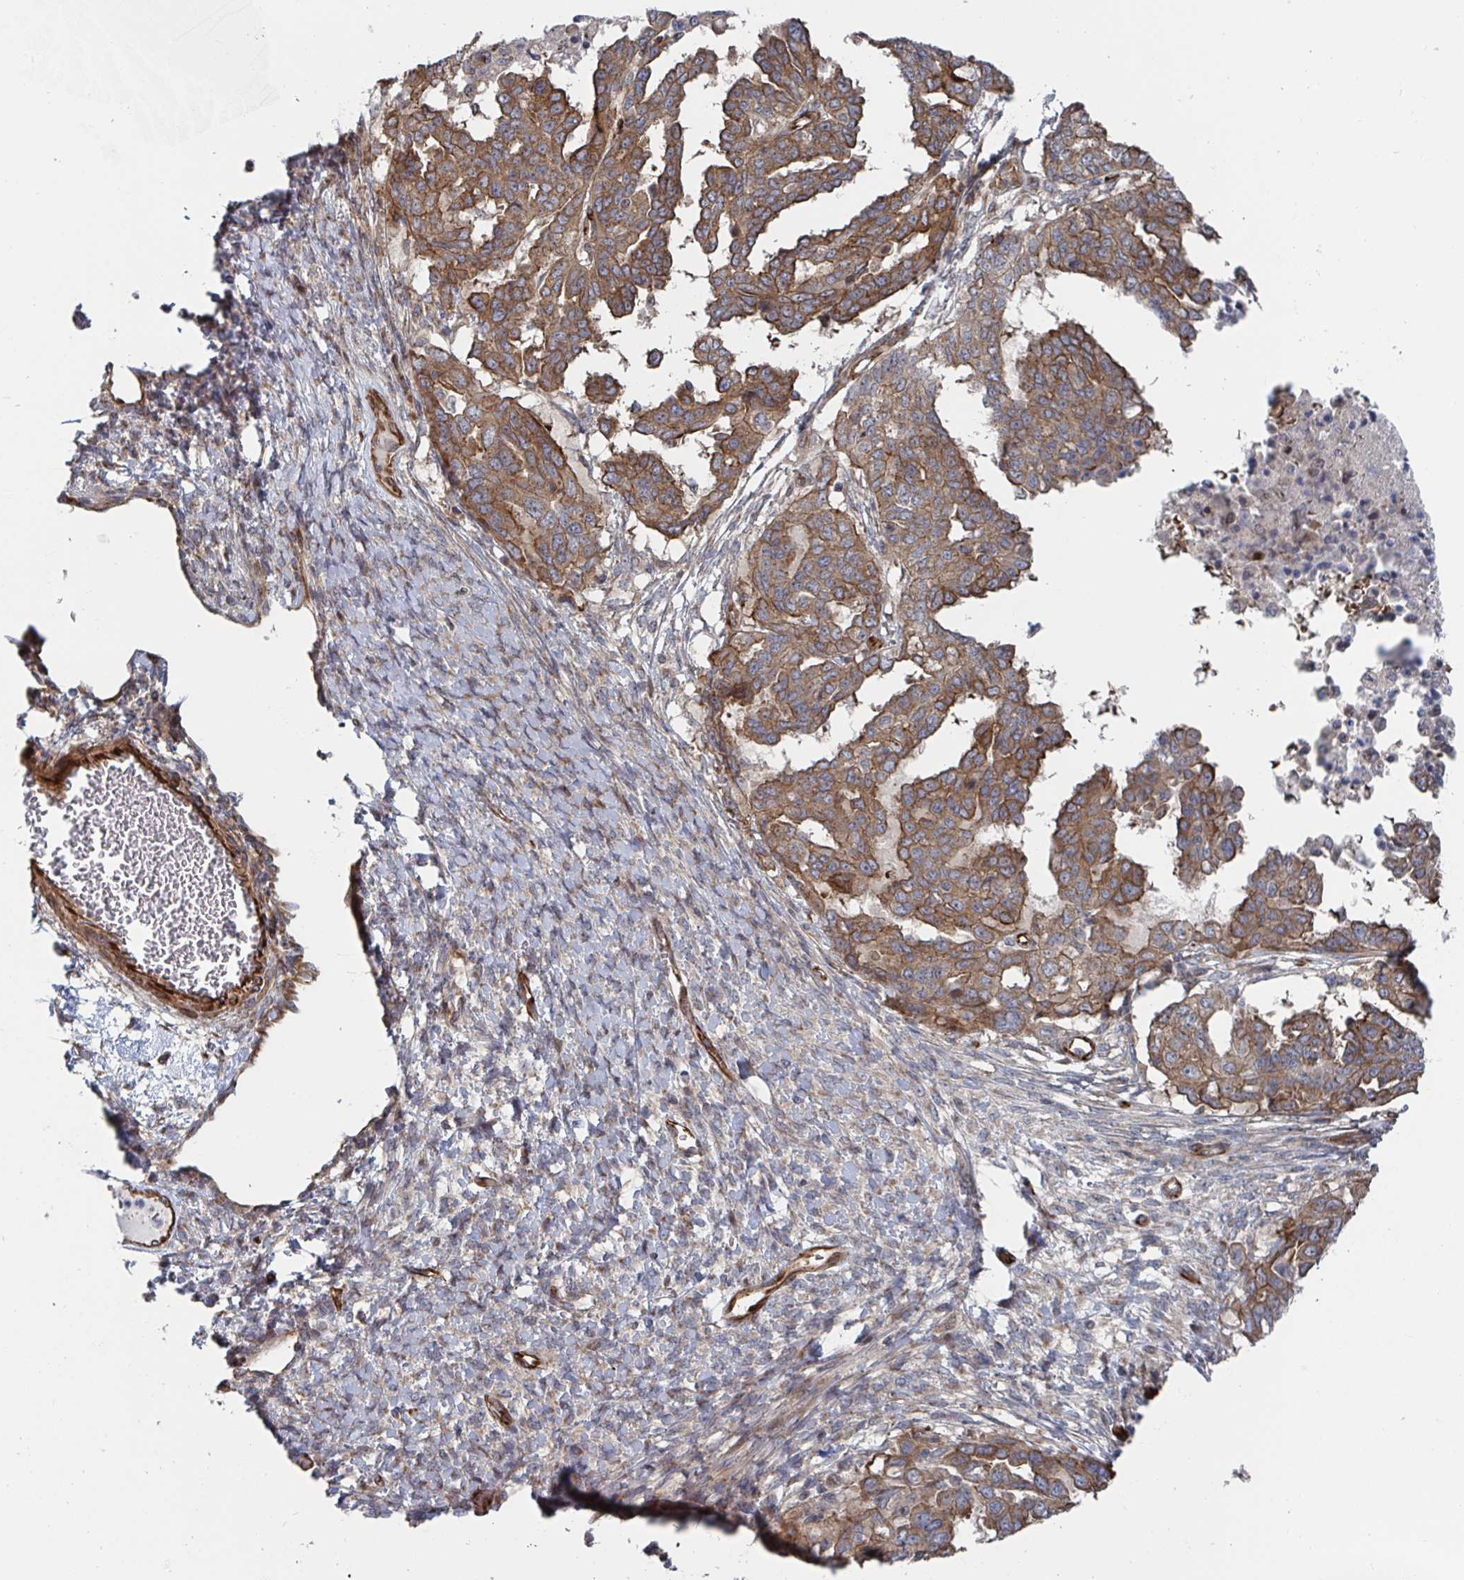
{"staining": {"intensity": "moderate", "quantity": ">75%", "location": "cytoplasmic/membranous"}, "tissue": "ovarian cancer", "cell_type": "Tumor cells", "image_type": "cancer", "snomed": [{"axis": "morphology", "description": "Cystadenocarcinoma, serous, NOS"}, {"axis": "topography", "description": "Ovary"}], "caption": "DAB (3,3'-diaminobenzidine) immunohistochemical staining of human ovarian cancer (serous cystadenocarcinoma) reveals moderate cytoplasmic/membranous protein staining in about >75% of tumor cells.", "gene": "DVL3", "patient": {"sex": "female", "age": 53}}